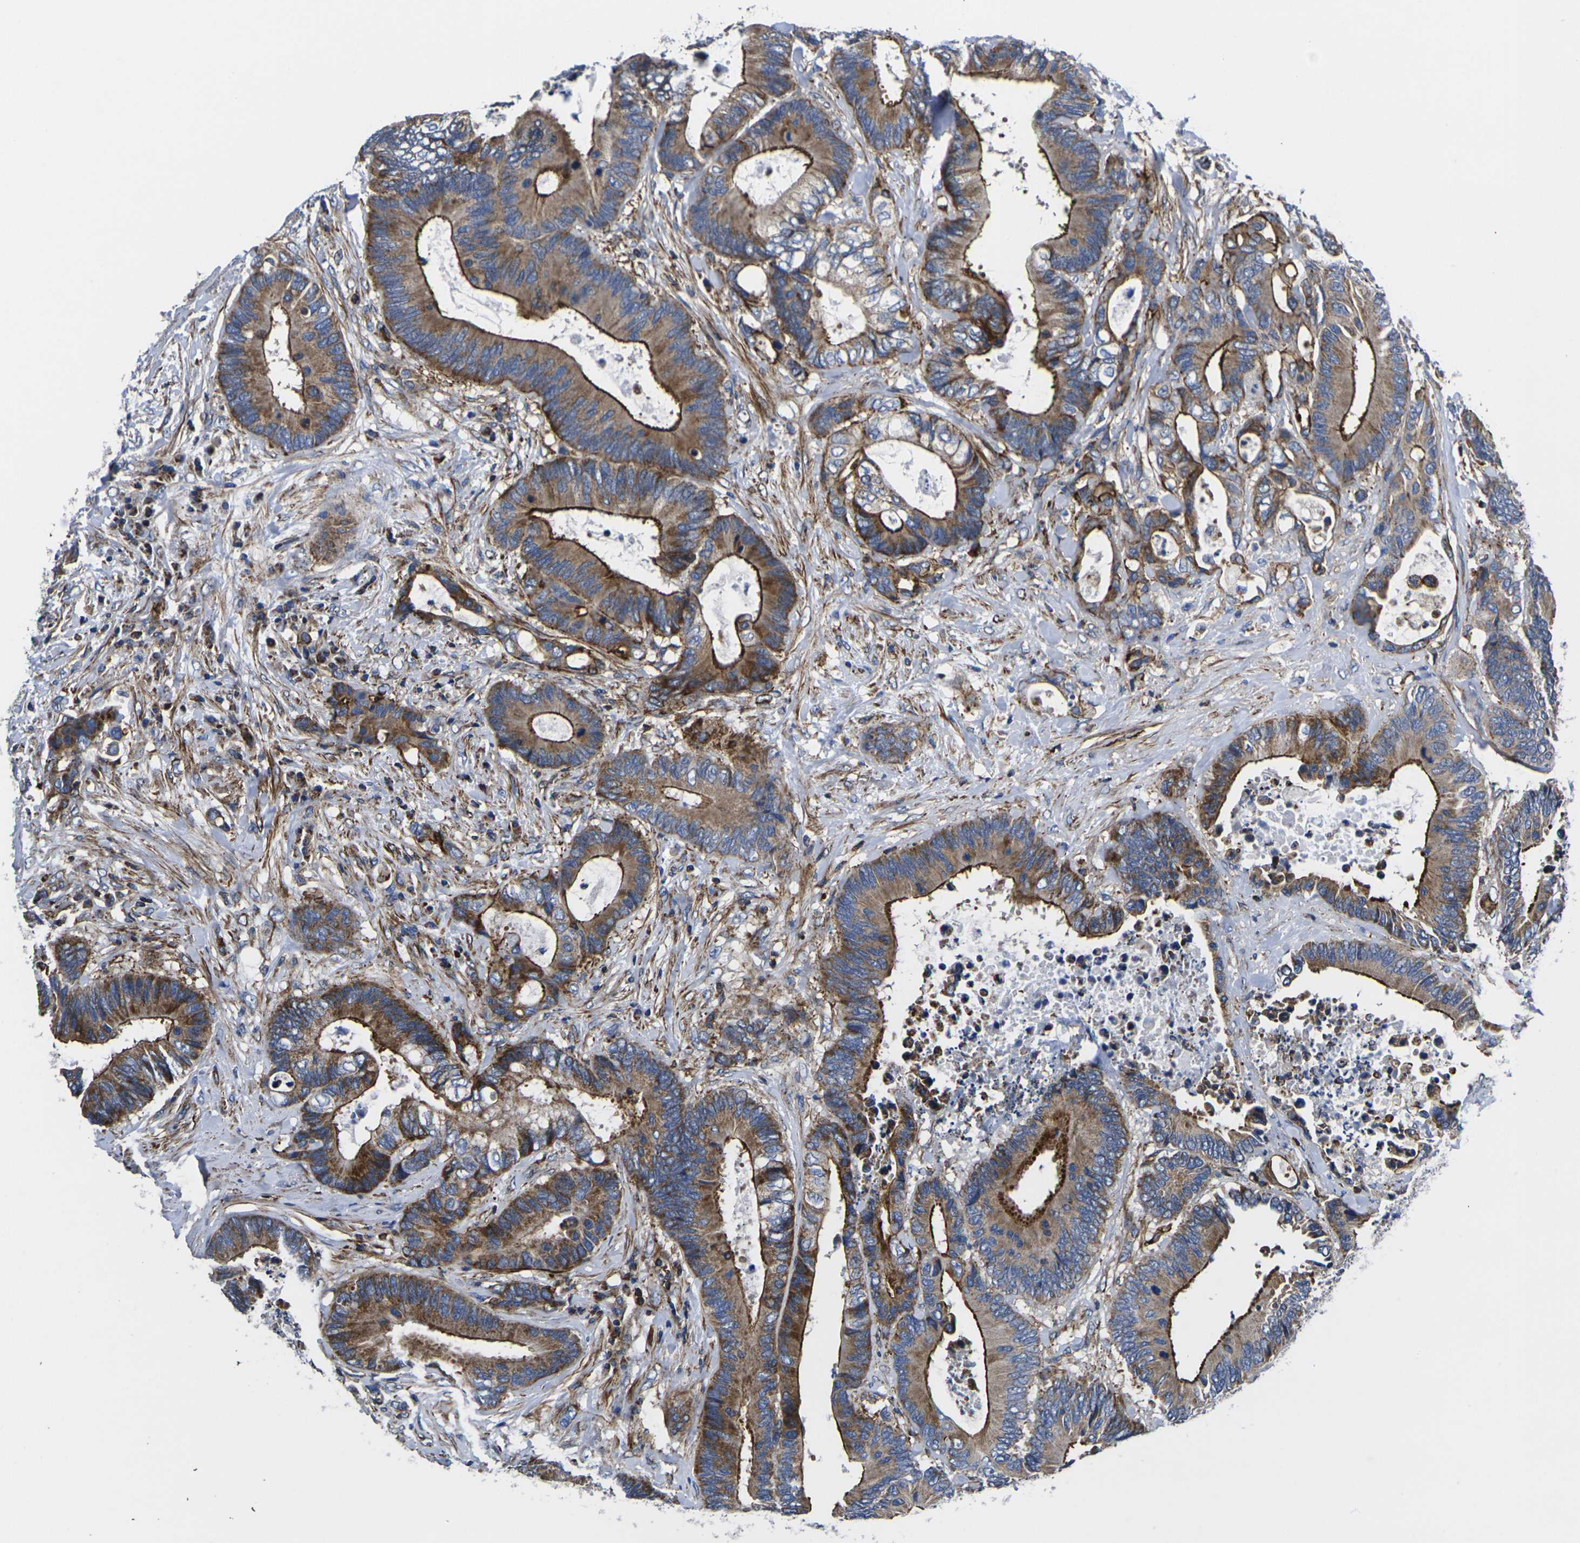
{"staining": {"intensity": "strong", "quantity": ">75%", "location": "cytoplasmic/membranous"}, "tissue": "colorectal cancer", "cell_type": "Tumor cells", "image_type": "cancer", "snomed": [{"axis": "morphology", "description": "Adenocarcinoma, NOS"}, {"axis": "topography", "description": "Rectum"}], "caption": "This image reveals colorectal cancer stained with IHC to label a protein in brown. The cytoplasmic/membranous of tumor cells show strong positivity for the protein. Nuclei are counter-stained blue.", "gene": "GPR4", "patient": {"sex": "male", "age": 55}}